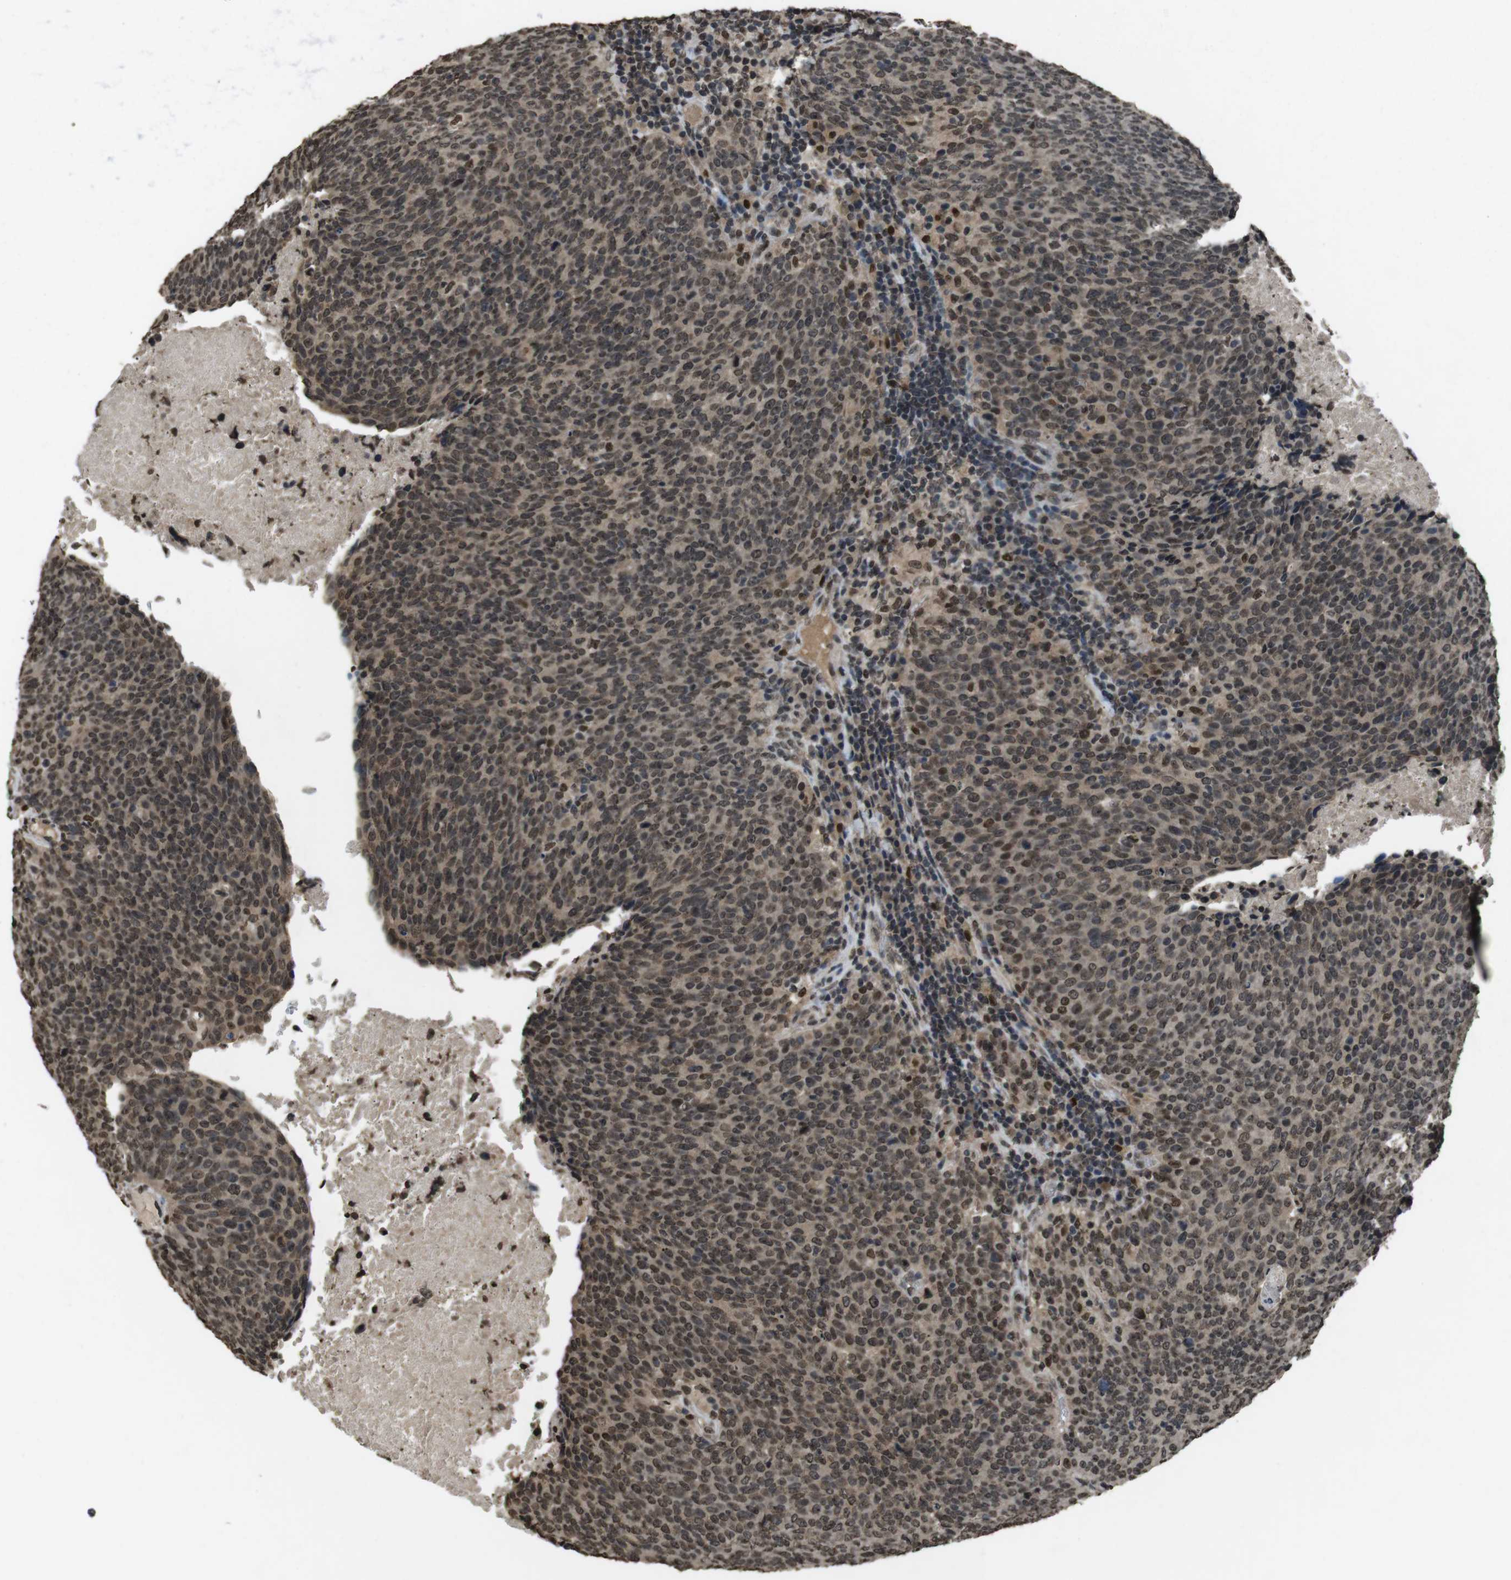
{"staining": {"intensity": "moderate", "quantity": ">75%", "location": "nuclear"}, "tissue": "head and neck cancer", "cell_type": "Tumor cells", "image_type": "cancer", "snomed": [{"axis": "morphology", "description": "Squamous cell carcinoma, NOS"}, {"axis": "morphology", "description": "Squamous cell carcinoma, metastatic, NOS"}, {"axis": "topography", "description": "Lymph node"}, {"axis": "topography", "description": "Head-Neck"}], "caption": "Brown immunohistochemical staining in head and neck squamous cell carcinoma exhibits moderate nuclear positivity in approximately >75% of tumor cells.", "gene": "MAF", "patient": {"sex": "male", "age": 62}}